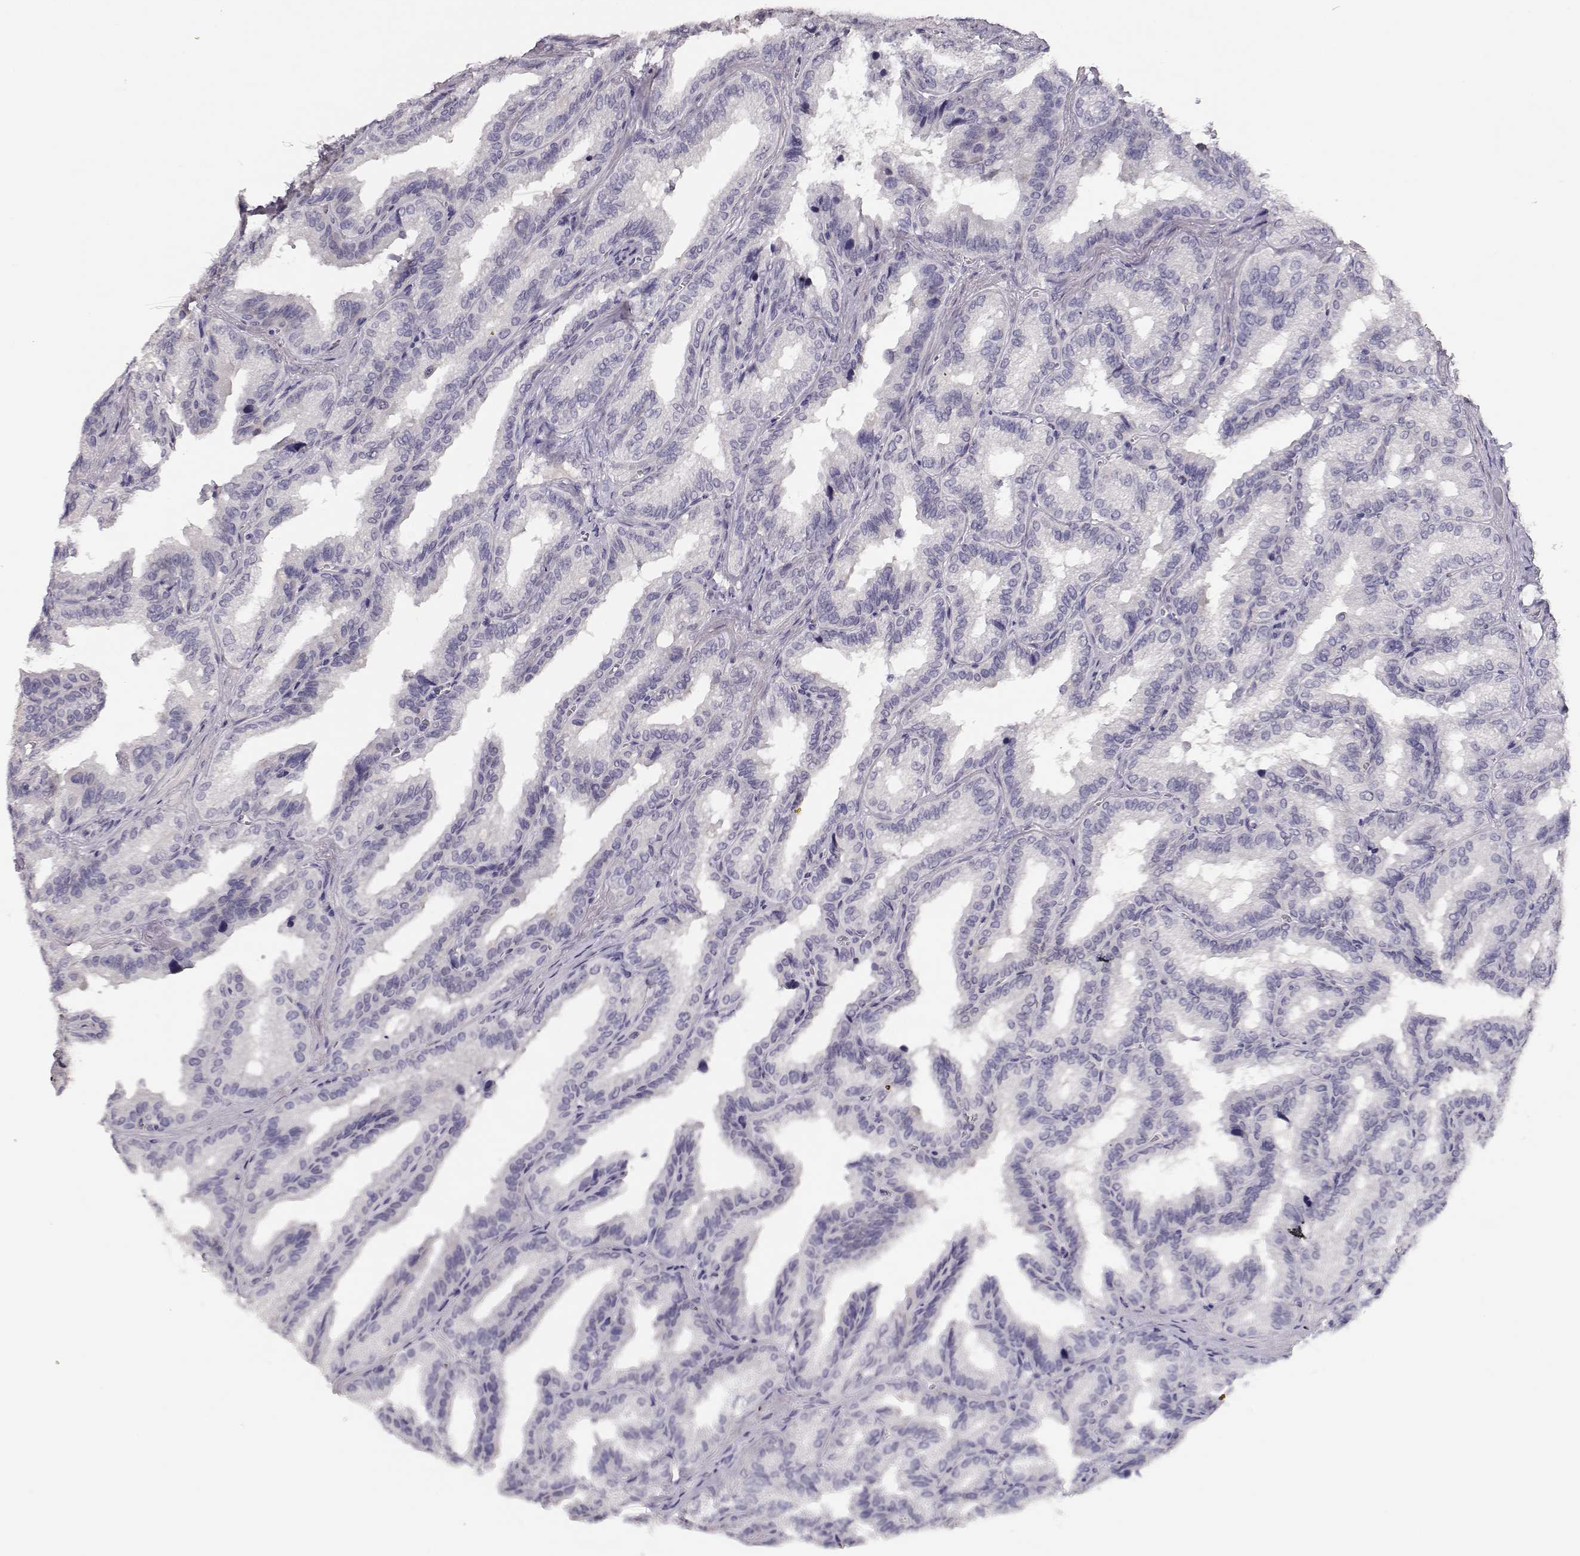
{"staining": {"intensity": "negative", "quantity": "none", "location": "none"}, "tissue": "seminal vesicle", "cell_type": "Glandular cells", "image_type": "normal", "snomed": [{"axis": "morphology", "description": "Normal tissue, NOS"}, {"axis": "topography", "description": "Seminal veicle"}], "caption": "Micrograph shows no protein expression in glandular cells of normal seminal vesicle.", "gene": "MAGEC1", "patient": {"sex": "male", "age": 37}}